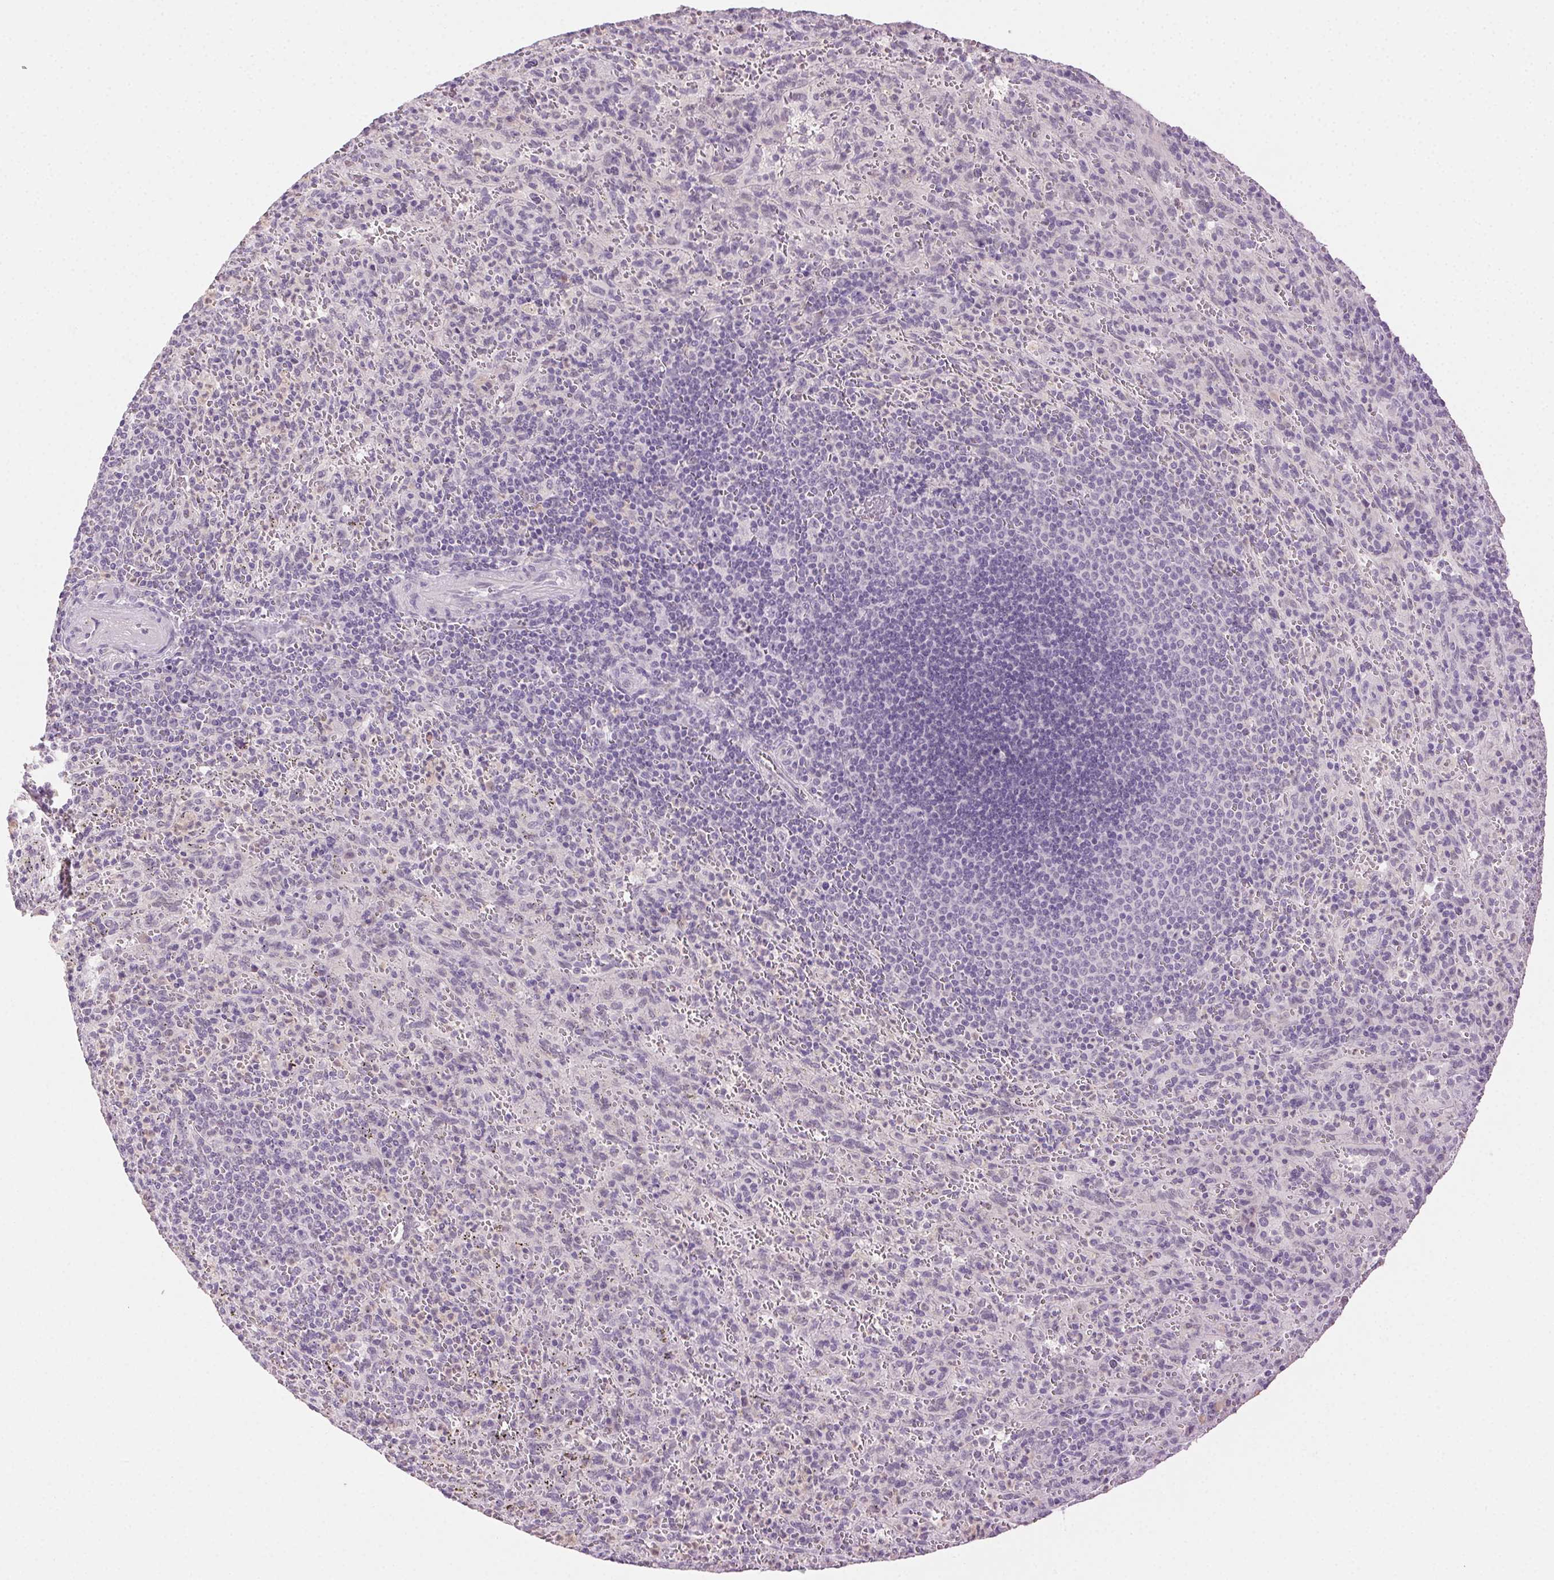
{"staining": {"intensity": "negative", "quantity": "none", "location": "none"}, "tissue": "spleen", "cell_type": "Cells in red pulp", "image_type": "normal", "snomed": [{"axis": "morphology", "description": "Normal tissue, NOS"}, {"axis": "topography", "description": "Spleen"}], "caption": "Spleen was stained to show a protein in brown. There is no significant expression in cells in red pulp. (DAB IHC with hematoxylin counter stain).", "gene": "CLDN10", "patient": {"sex": "male", "age": 57}}